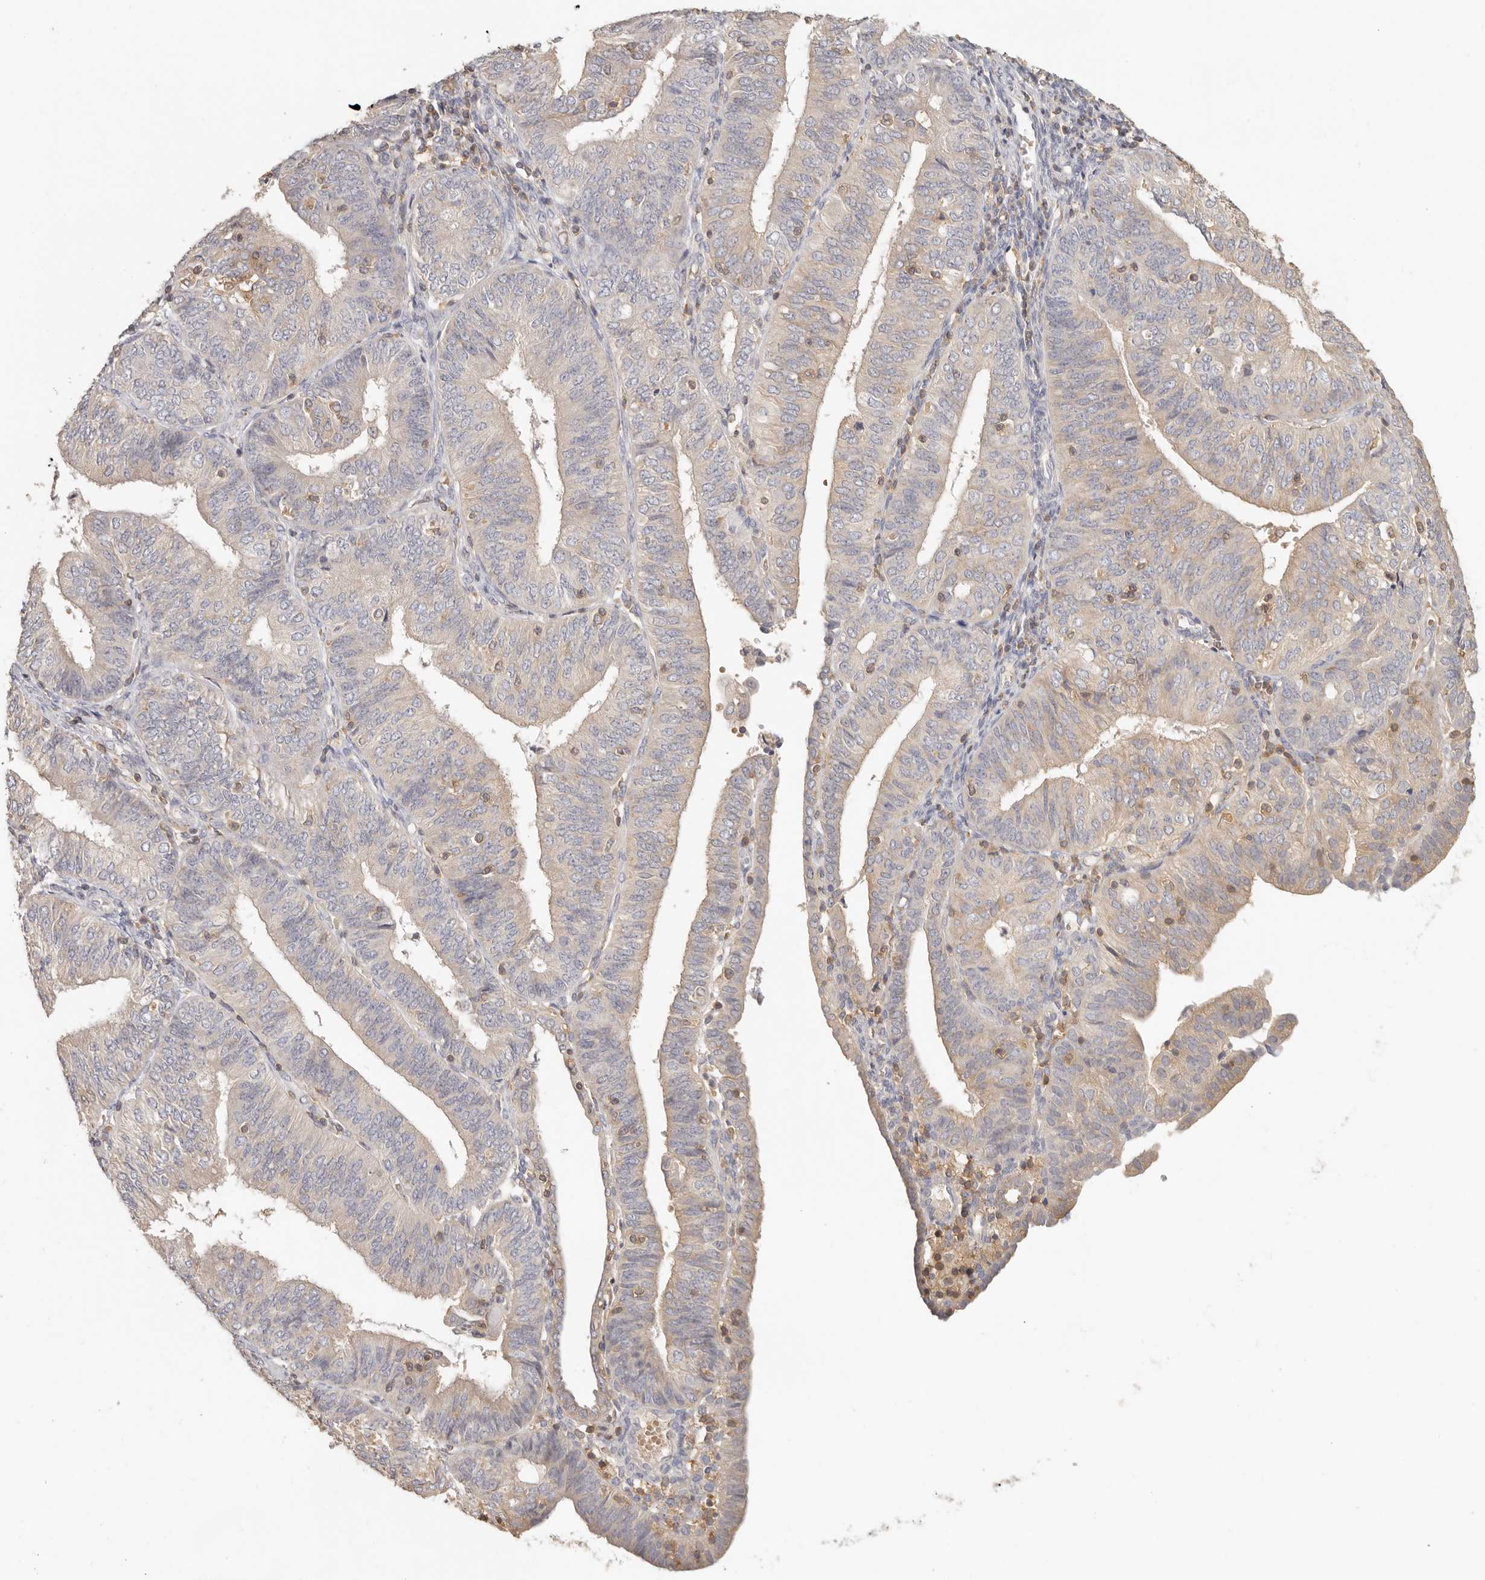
{"staining": {"intensity": "weak", "quantity": "<25%", "location": "cytoplasmic/membranous"}, "tissue": "endometrial cancer", "cell_type": "Tumor cells", "image_type": "cancer", "snomed": [{"axis": "morphology", "description": "Adenocarcinoma, NOS"}, {"axis": "topography", "description": "Endometrium"}], "caption": "This histopathology image is of endometrial cancer stained with IHC to label a protein in brown with the nuclei are counter-stained blue. There is no expression in tumor cells.", "gene": "CSK", "patient": {"sex": "female", "age": 58}}